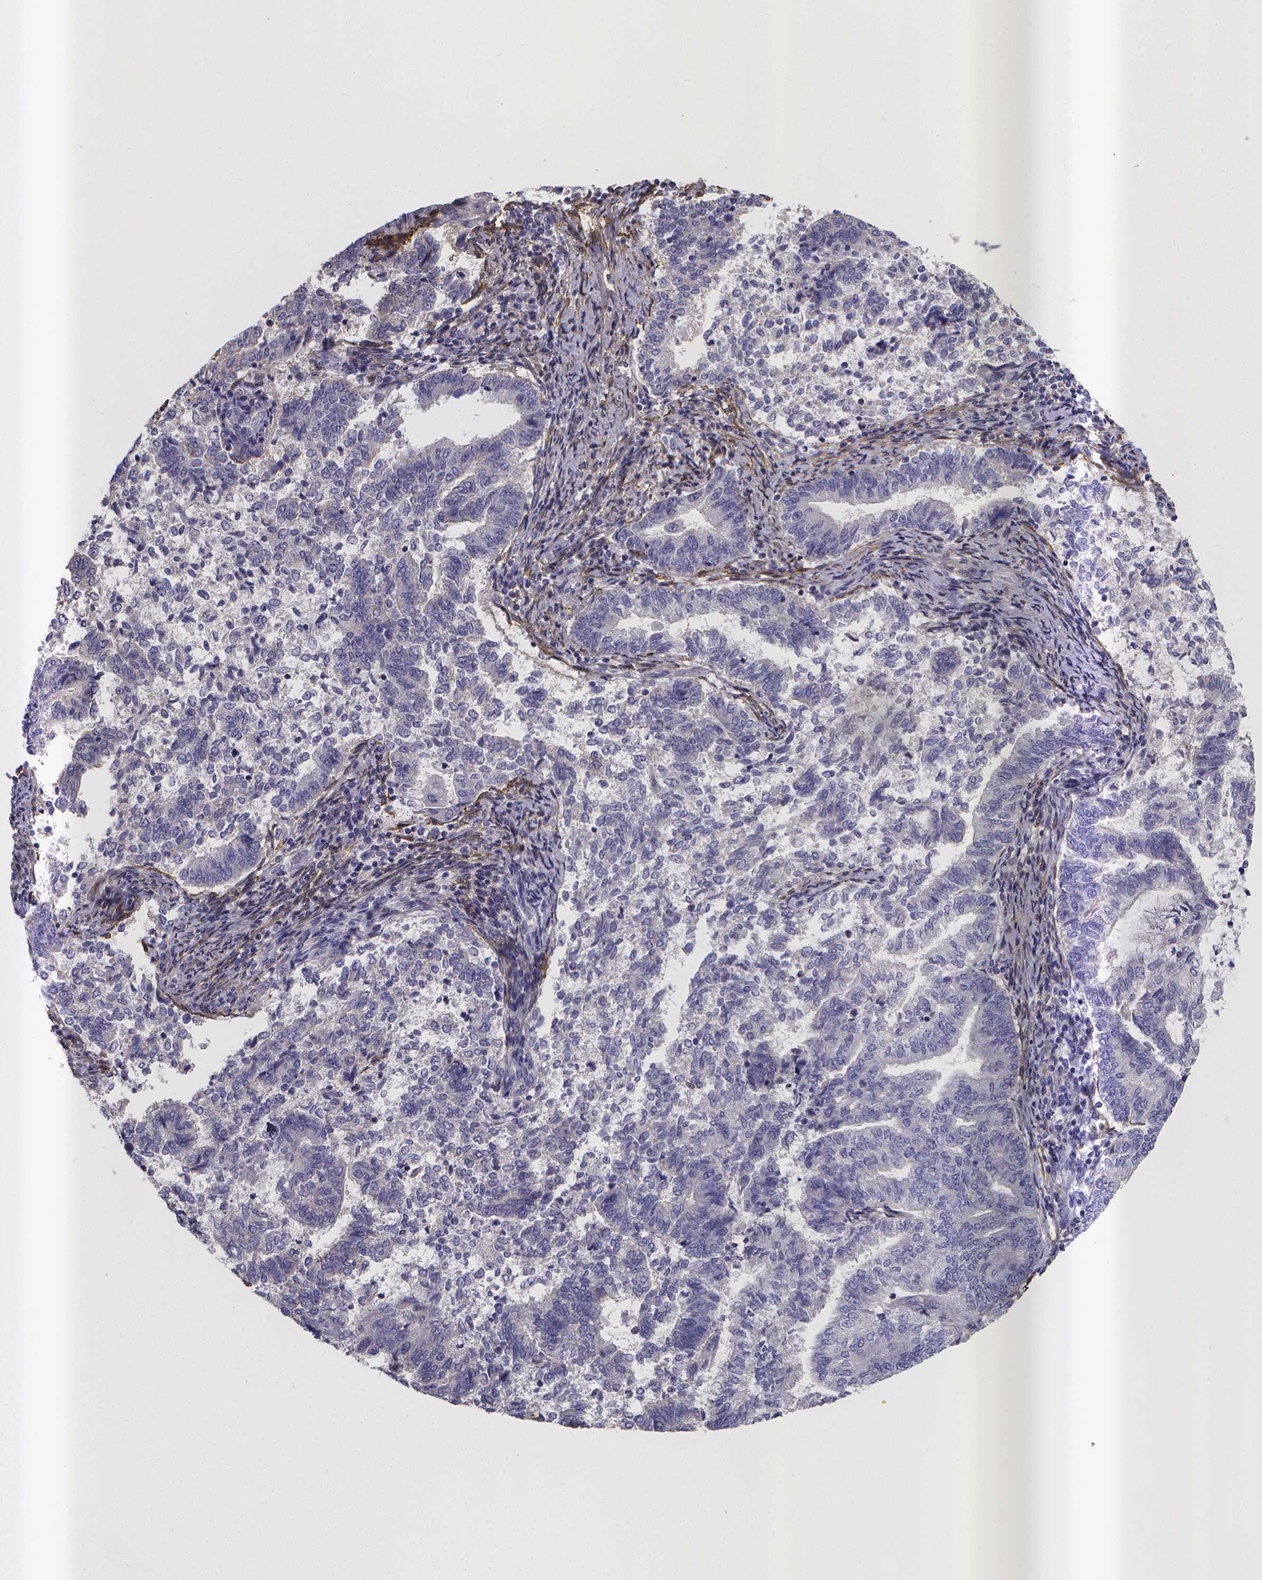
{"staining": {"intensity": "negative", "quantity": "none", "location": "none"}, "tissue": "endometrial cancer", "cell_type": "Tumor cells", "image_type": "cancer", "snomed": [{"axis": "morphology", "description": "Adenocarcinoma, NOS"}, {"axis": "topography", "description": "Endometrium"}], "caption": "Tumor cells show no significant protein positivity in endometrial adenocarcinoma.", "gene": "RERG", "patient": {"sex": "female", "age": 65}}